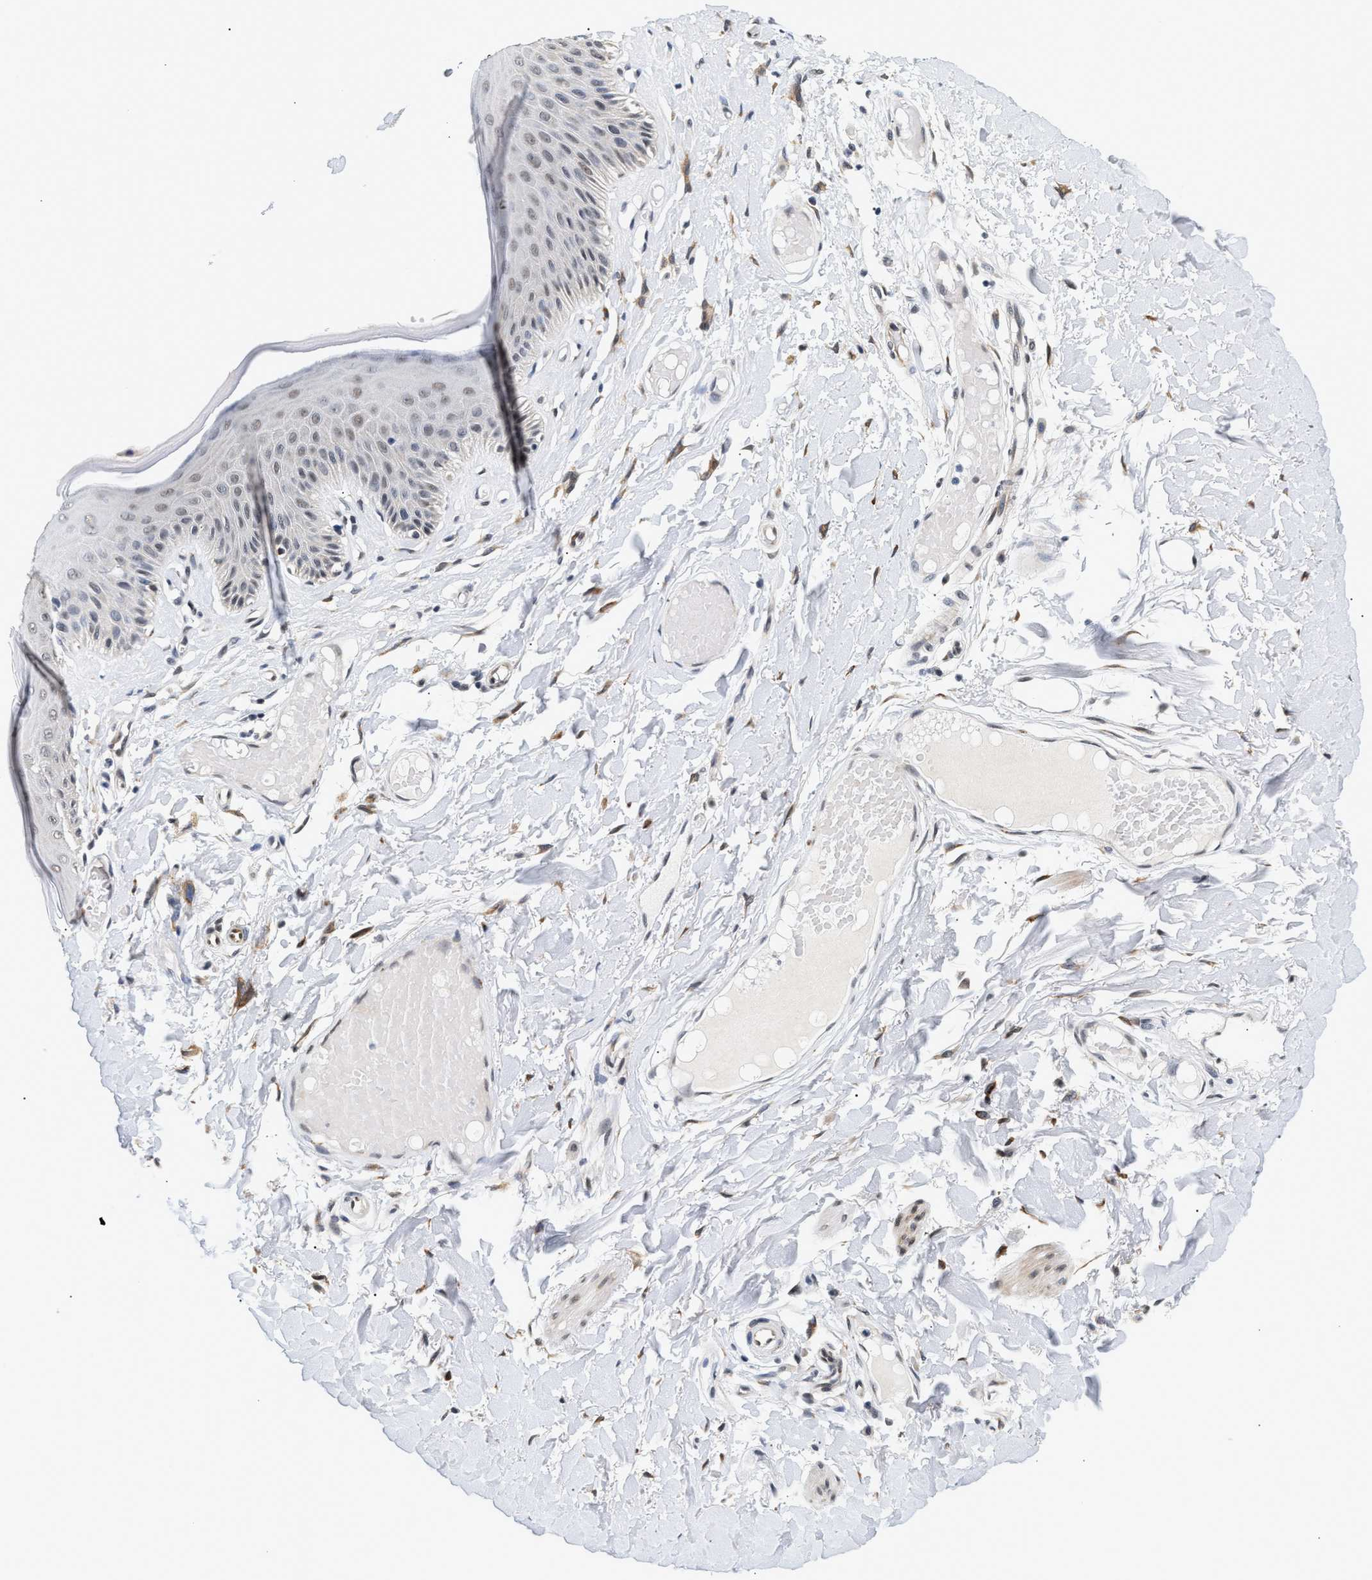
{"staining": {"intensity": "moderate", "quantity": "<25%", "location": "cytoplasmic/membranous,nuclear"}, "tissue": "skin", "cell_type": "Epidermal cells", "image_type": "normal", "snomed": [{"axis": "morphology", "description": "Normal tissue, NOS"}, {"axis": "topography", "description": "Vulva"}], "caption": "Immunohistochemistry (IHC) photomicrograph of benign skin: human skin stained using immunohistochemistry (IHC) reveals low levels of moderate protein expression localized specifically in the cytoplasmic/membranous,nuclear of epidermal cells, appearing as a cytoplasmic/membranous,nuclear brown color.", "gene": "THOC1", "patient": {"sex": "female", "age": 73}}